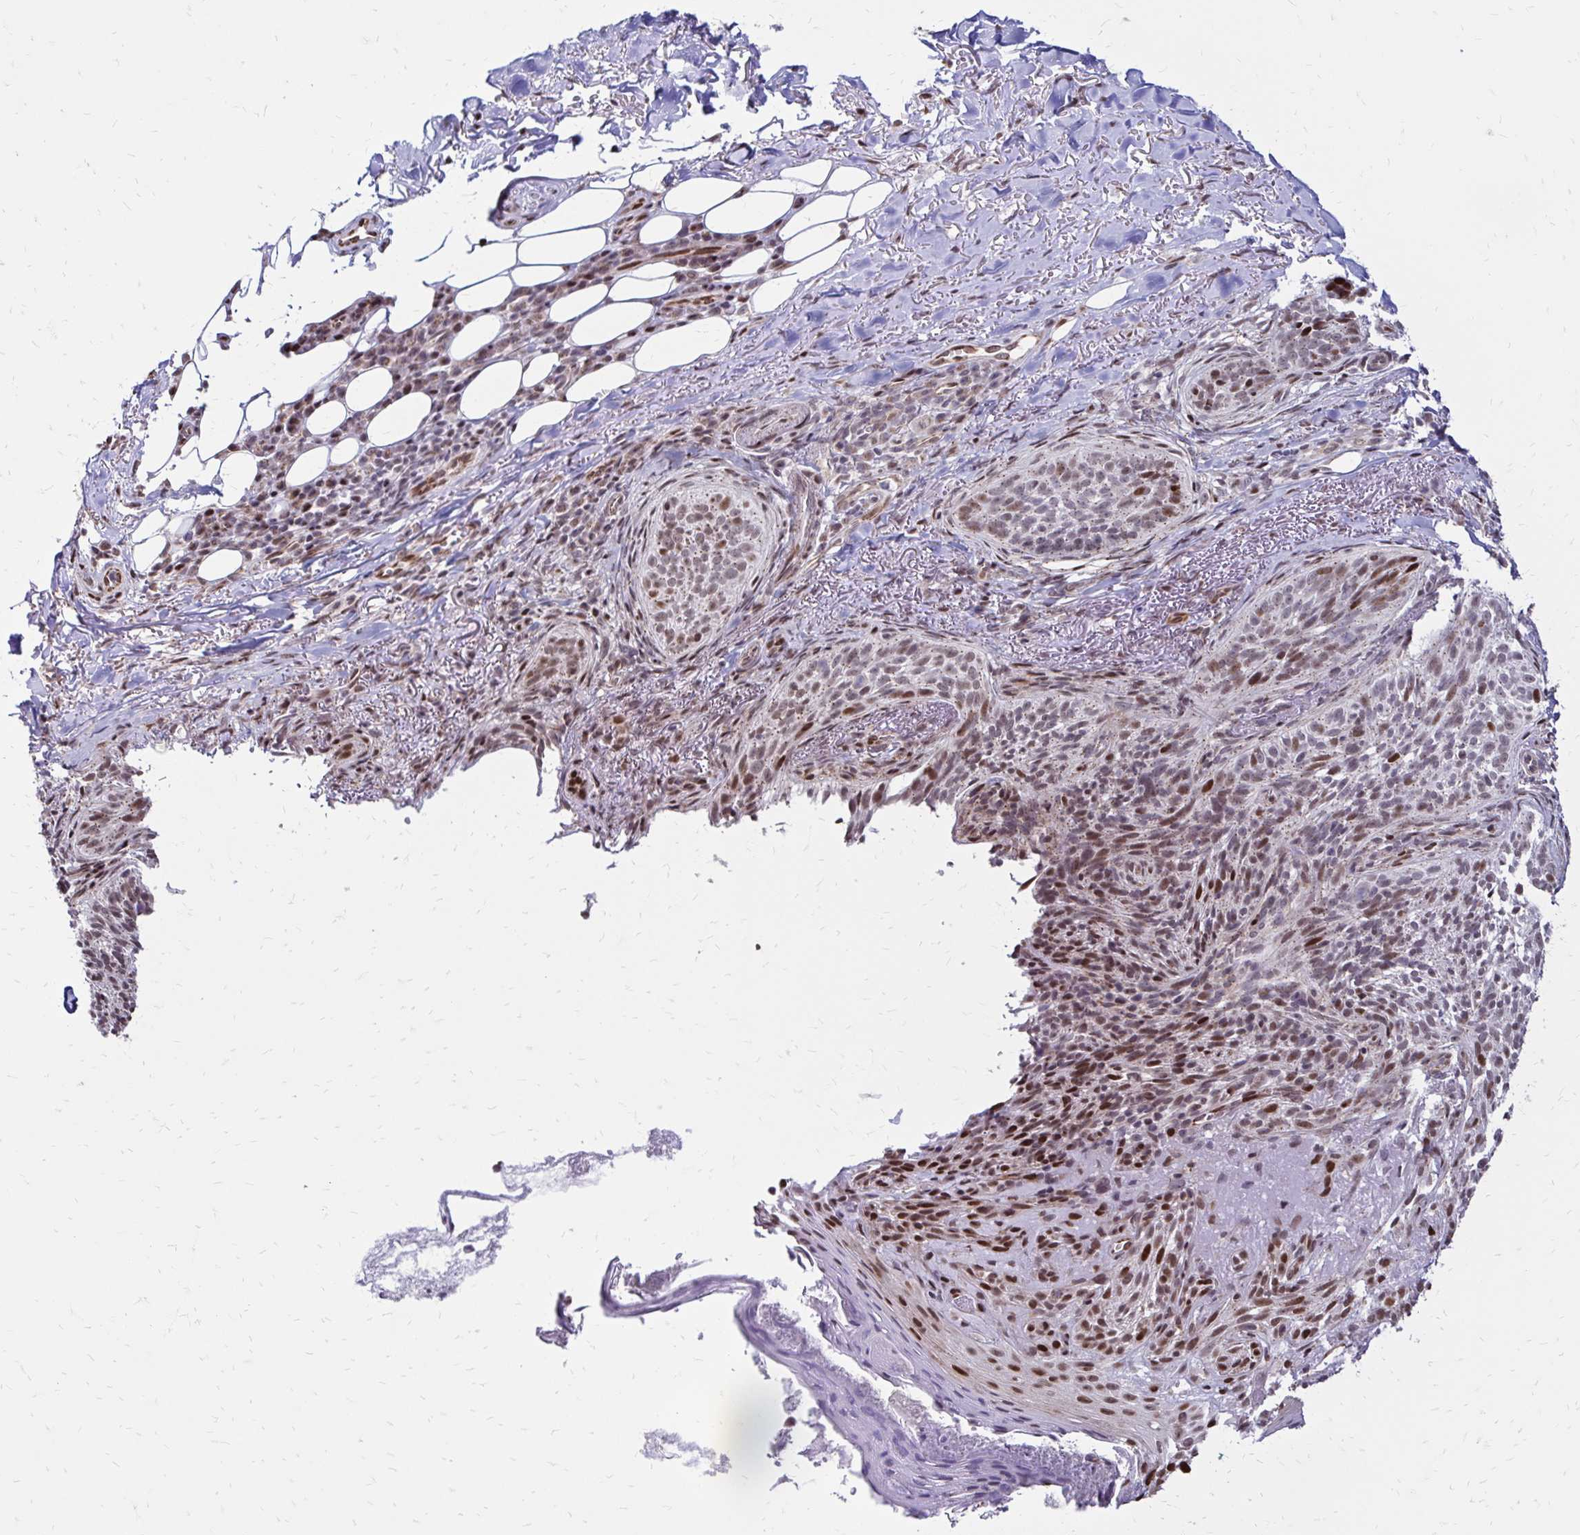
{"staining": {"intensity": "weak", "quantity": "25%-75%", "location": "cytoplasmic/membranous,nuclear"}, "tissue": "skin cancer", "cell_type": "Tumor cells", "image_type": "cancer", "snomed": [{"axis": "morphology", "description": "Basal cell carcinoma"}, {"axis": "topography", "description": "Skin"}, {"axis": "topography", "description": "Skin of head"}], "caption": "Skin basal cell carcinoma stained with DAB (3,3'-diaminobenzidine) immunohistochemistry (IHC) demonstrates low levels of weak cytoplasmic/membranous and nuclear staining in about 25%-75% of tumor cells.", "gene": "TOB1", "patient": {"sex": "male", "age": 62}}